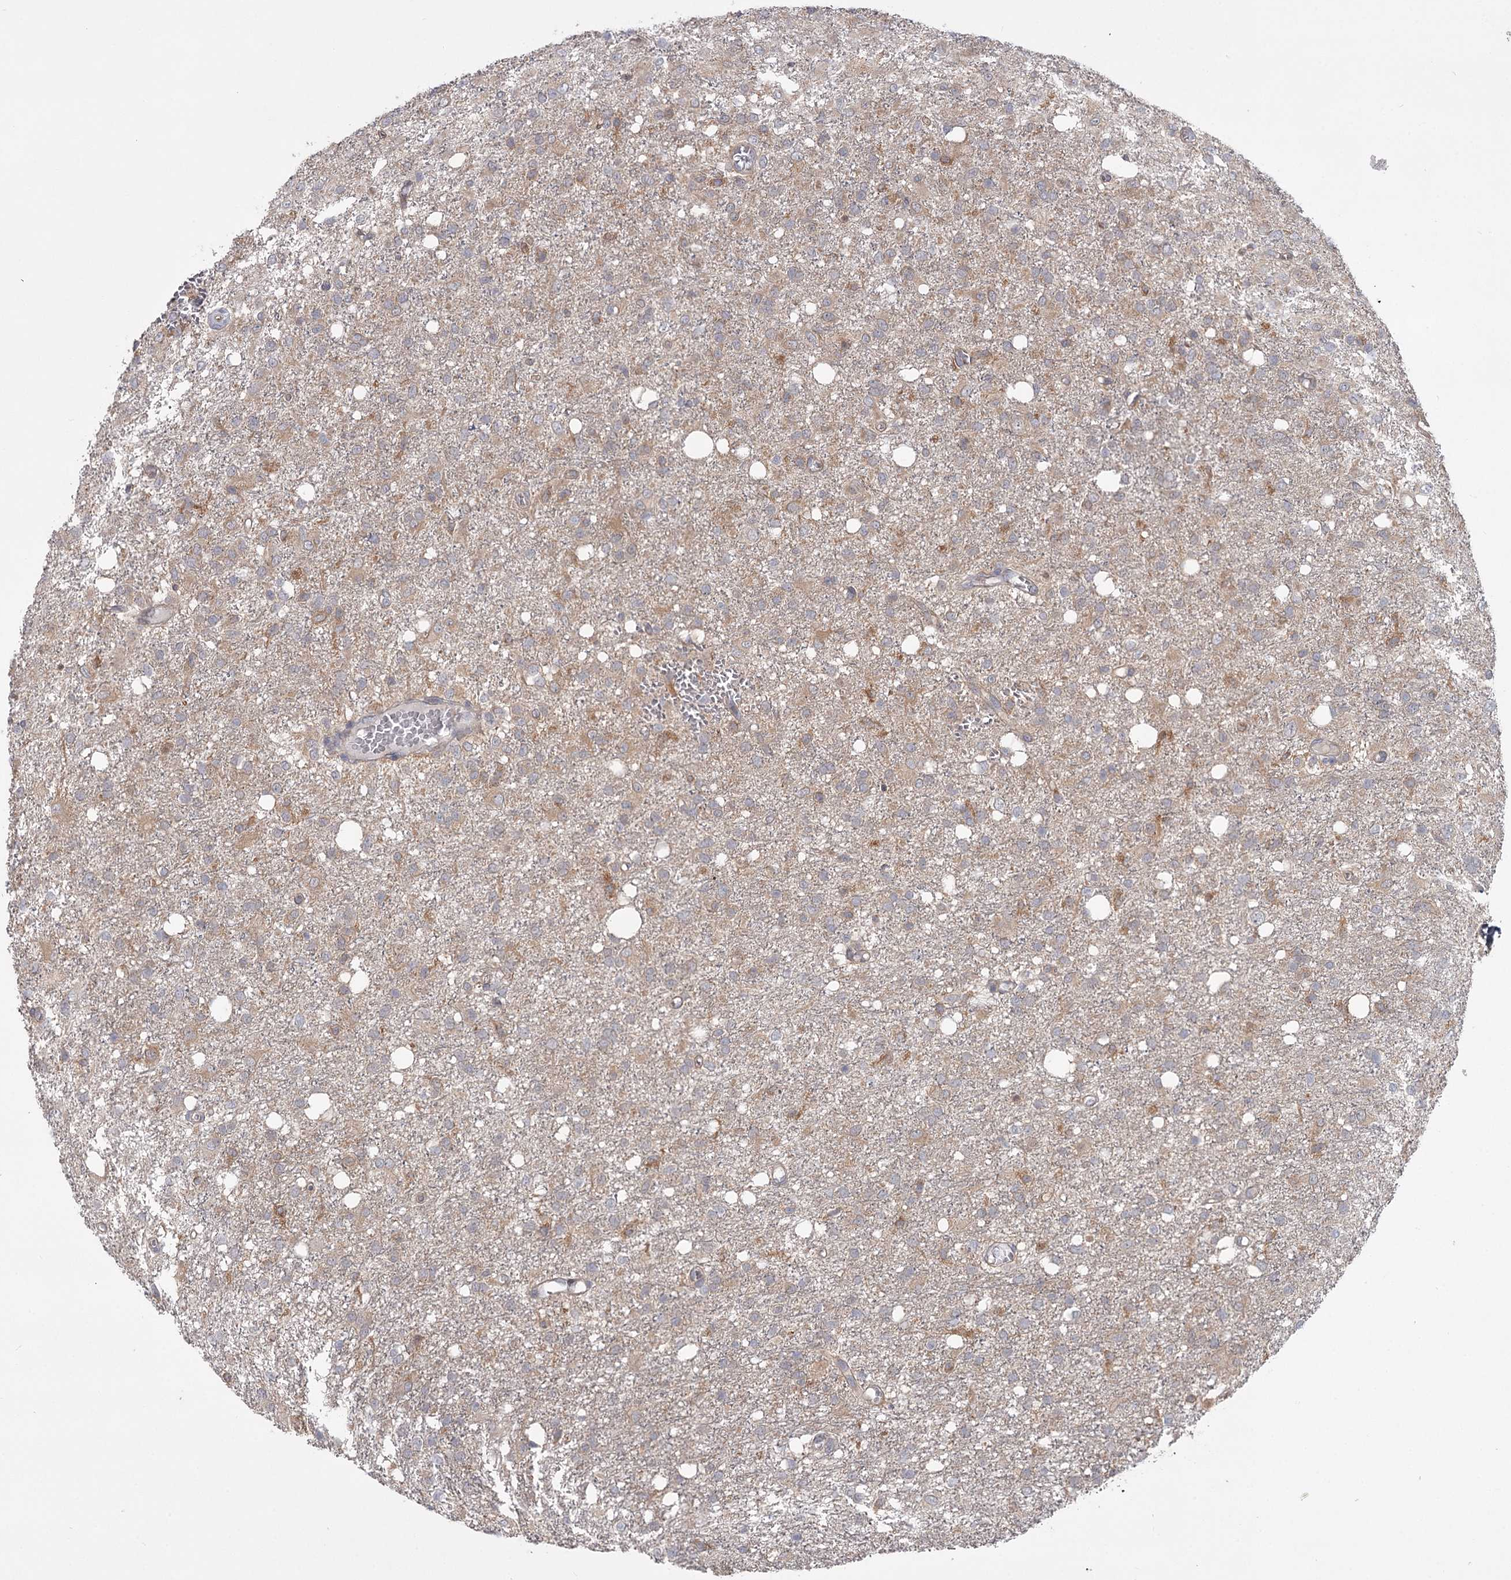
{"staining": {"intensity": "negative", "quantity": "none", "location": "none"}, "tissue": "glioma", "cell_type": "Tumor cells", "image_type": "cancer", "snomed": [{"axis": "morphology", "description": "Glioma, malignant, High grade"}, {"axis": "topography", "description": "Brain"}], "caption": "Malignant glioma (high-grade) was stained to show a protein in brown. There is no significant staining in tumor cells.", "gene": "CCNG2", "patient": {"sex": "female", "age": 59}}